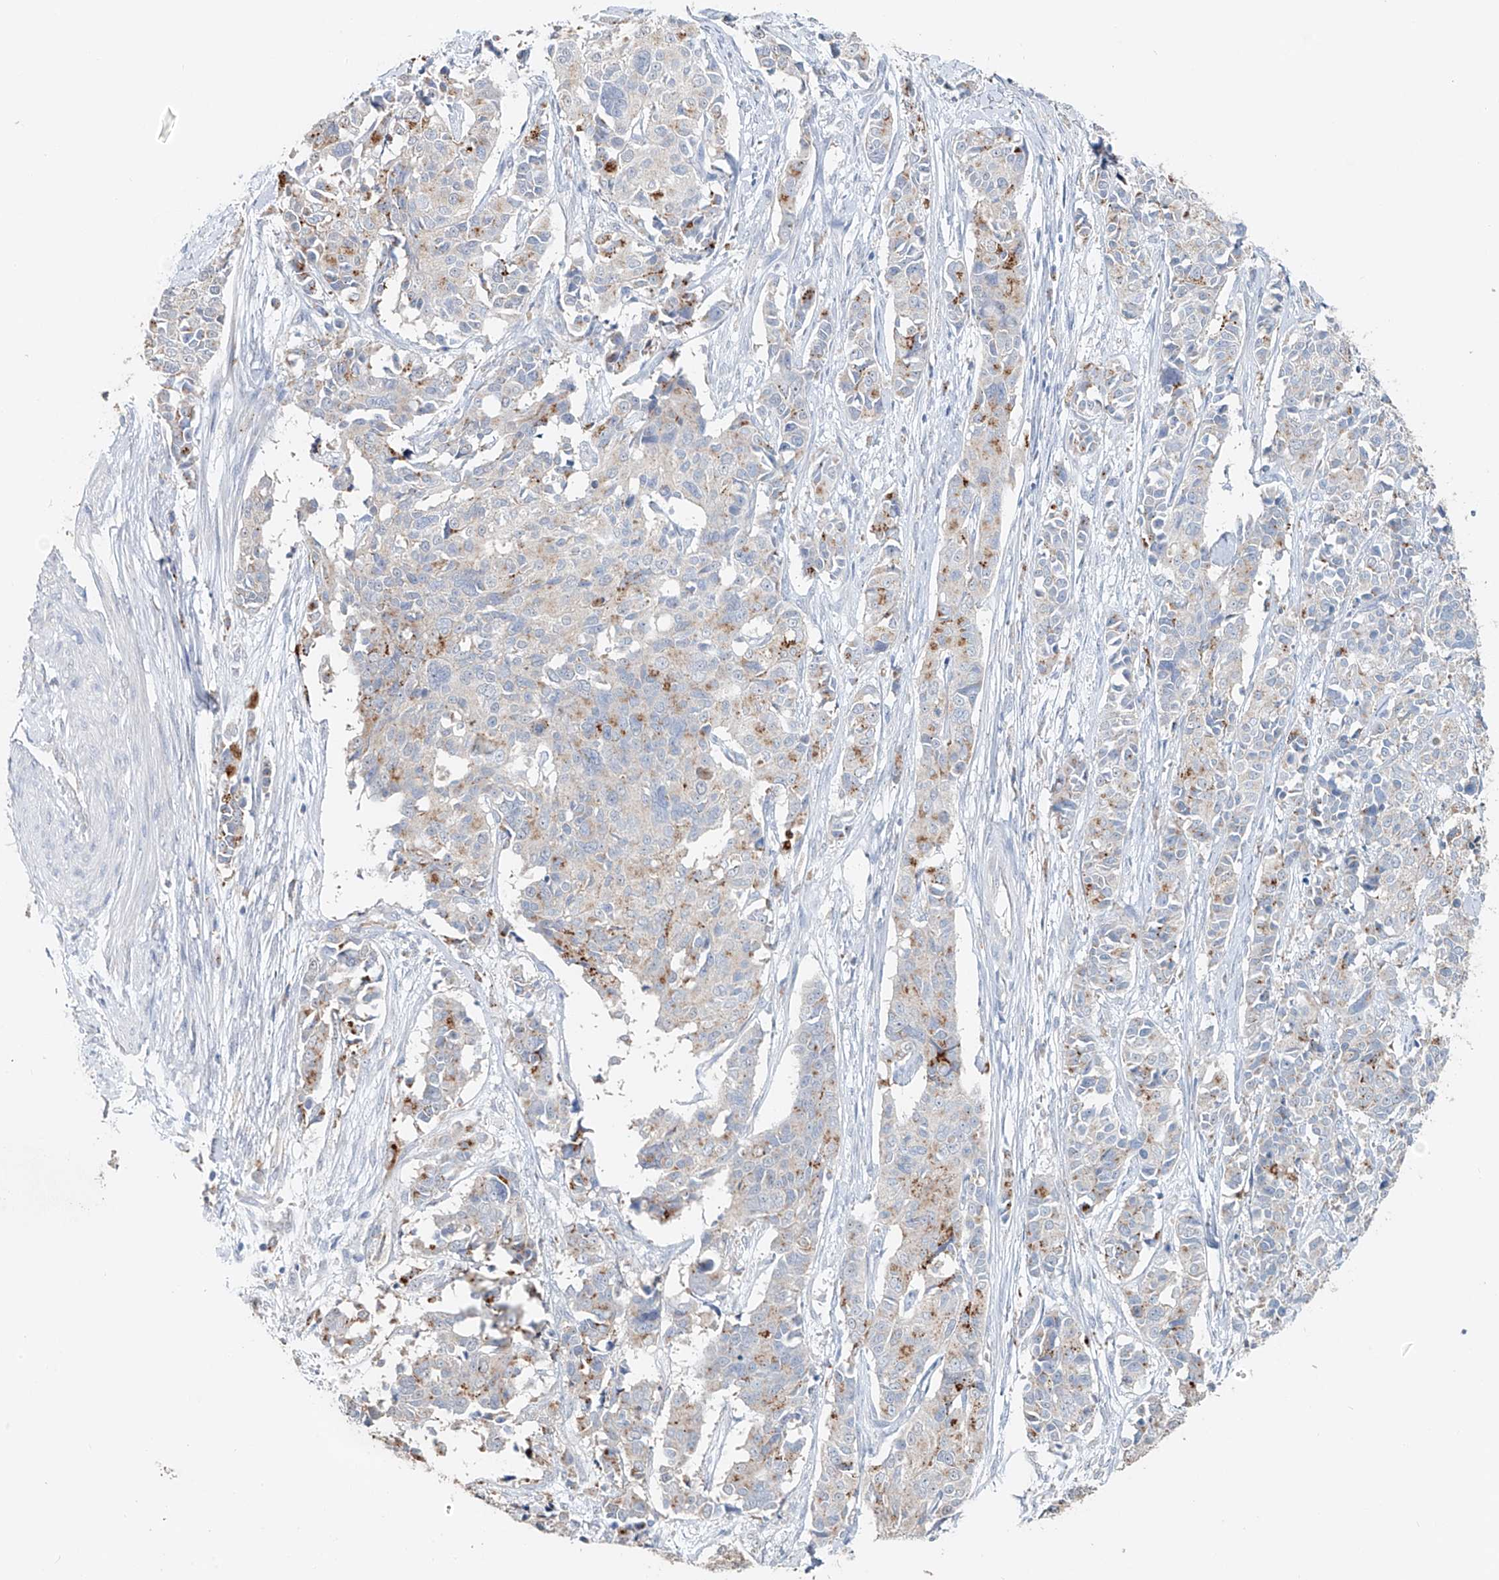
{"staining": {"intensity": "moderate", "quantity": "<25%", "location": "cytoplasmic/membranous"}, "tissue": "cervical cancer", "cell_type": "Tumor cells", "image_type": "cancer", "snomed": [{"axis": "morphology", "description": "Normal tissue, NOS"}, {"axis": "morphology", "description": "Squamous cell carcinoma, NOS"}, {"axis": "topography", "description": "Cervix"}], "caption": "Moderate cytoplasmic/membranous protein staining is present in about <25% of tumor cells in cervical squamous cell carcinoma.", "gene": "TRIM47", "patient": {"sex": "female", "age": 35}}